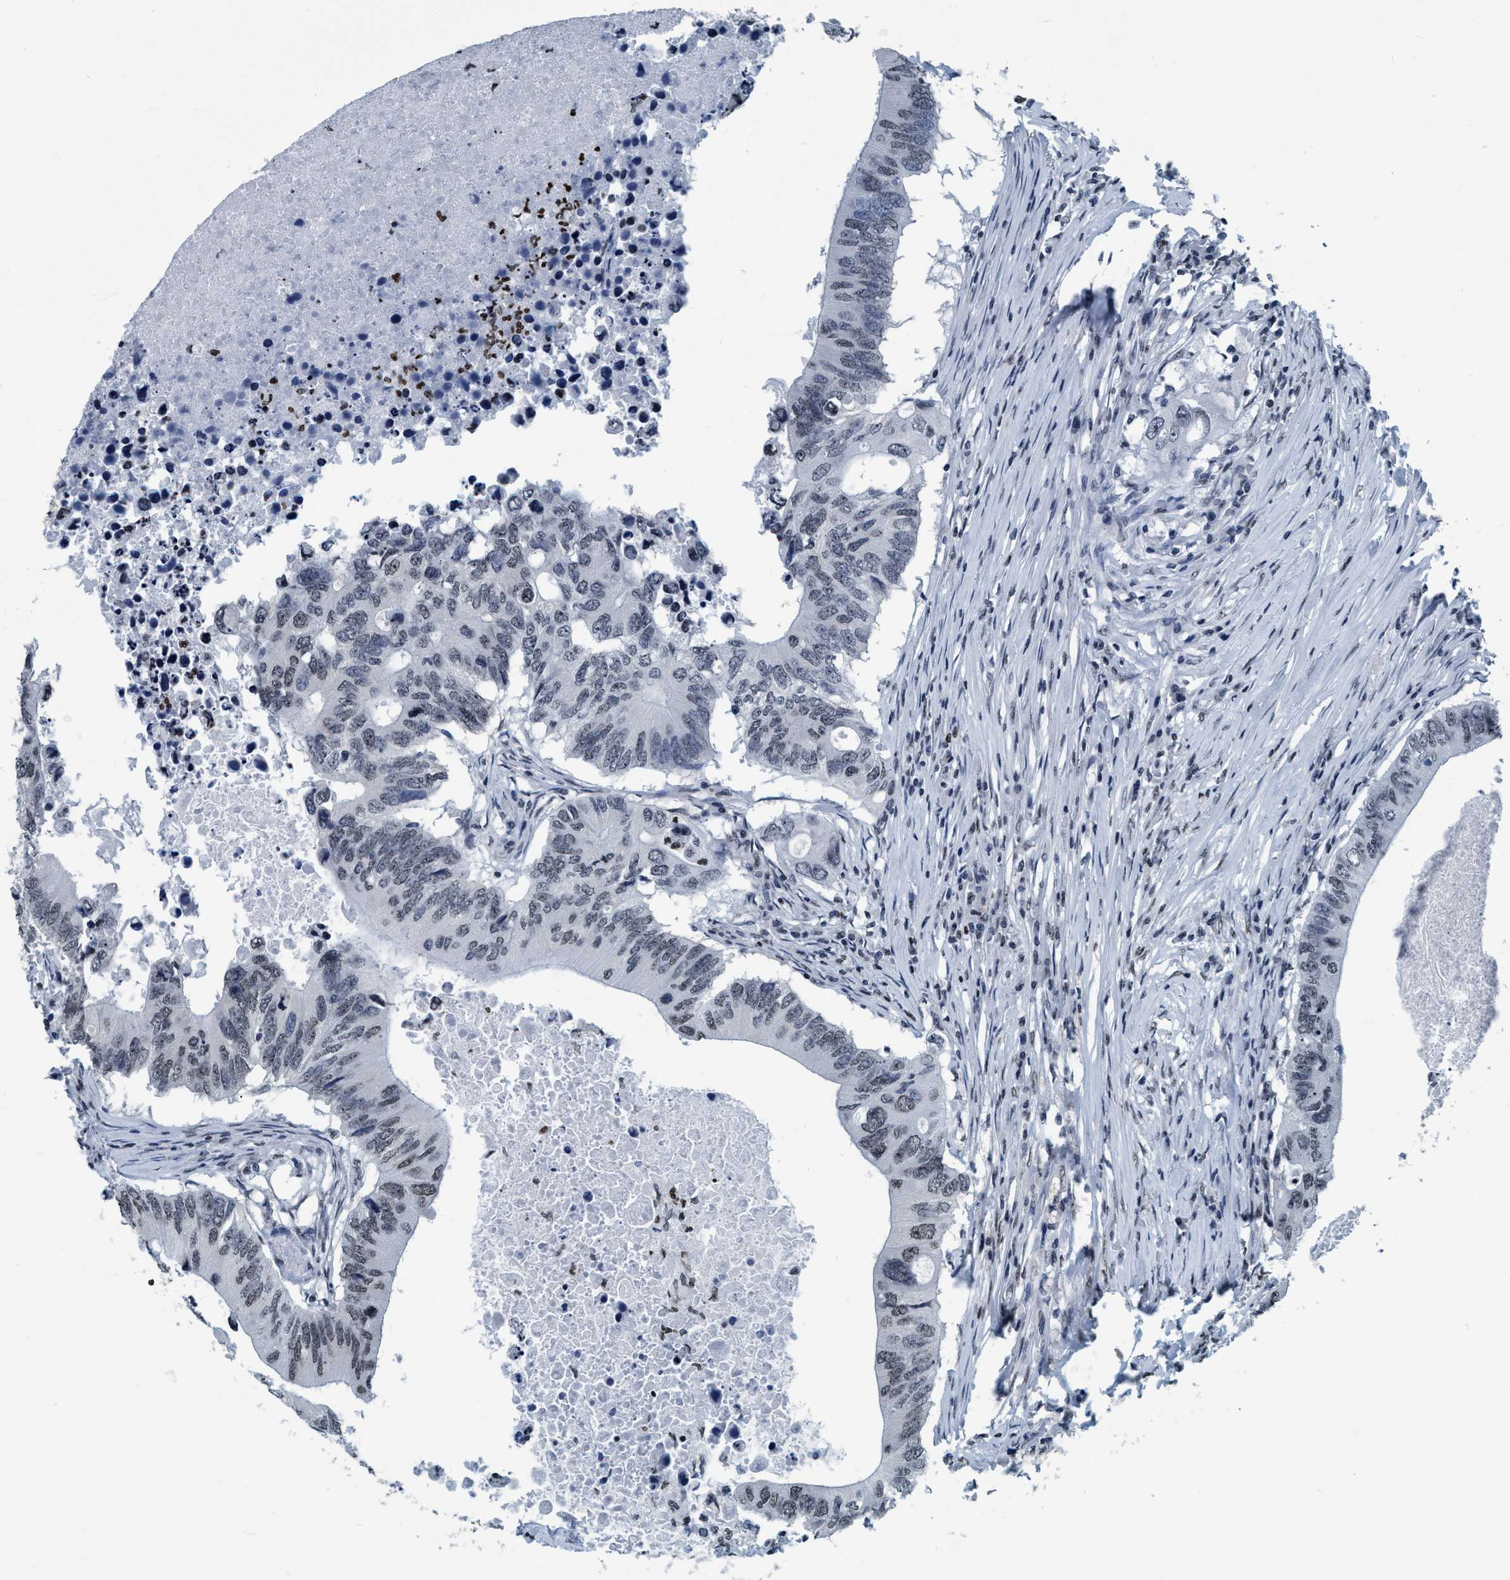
{"staining": {"intensity": "weak", "quantity": "<25%", "location": "nuclear"}, "tissue": "colorectal cancer", "cell_type": "Tumor cells", "image_type": "cancer", "snomed": [{"axis": "morphology", "description": "Adenocarcinoma, NOS"}, {"axis": "topography", "description": "Colon"}], "caption": "Human colorectal cancer stained for a protein using immunohistochemistry (IHC) shows no staining in tumor cells.", "gene": "CCNE2", "patient": {"sex": "male", "age": 71}}